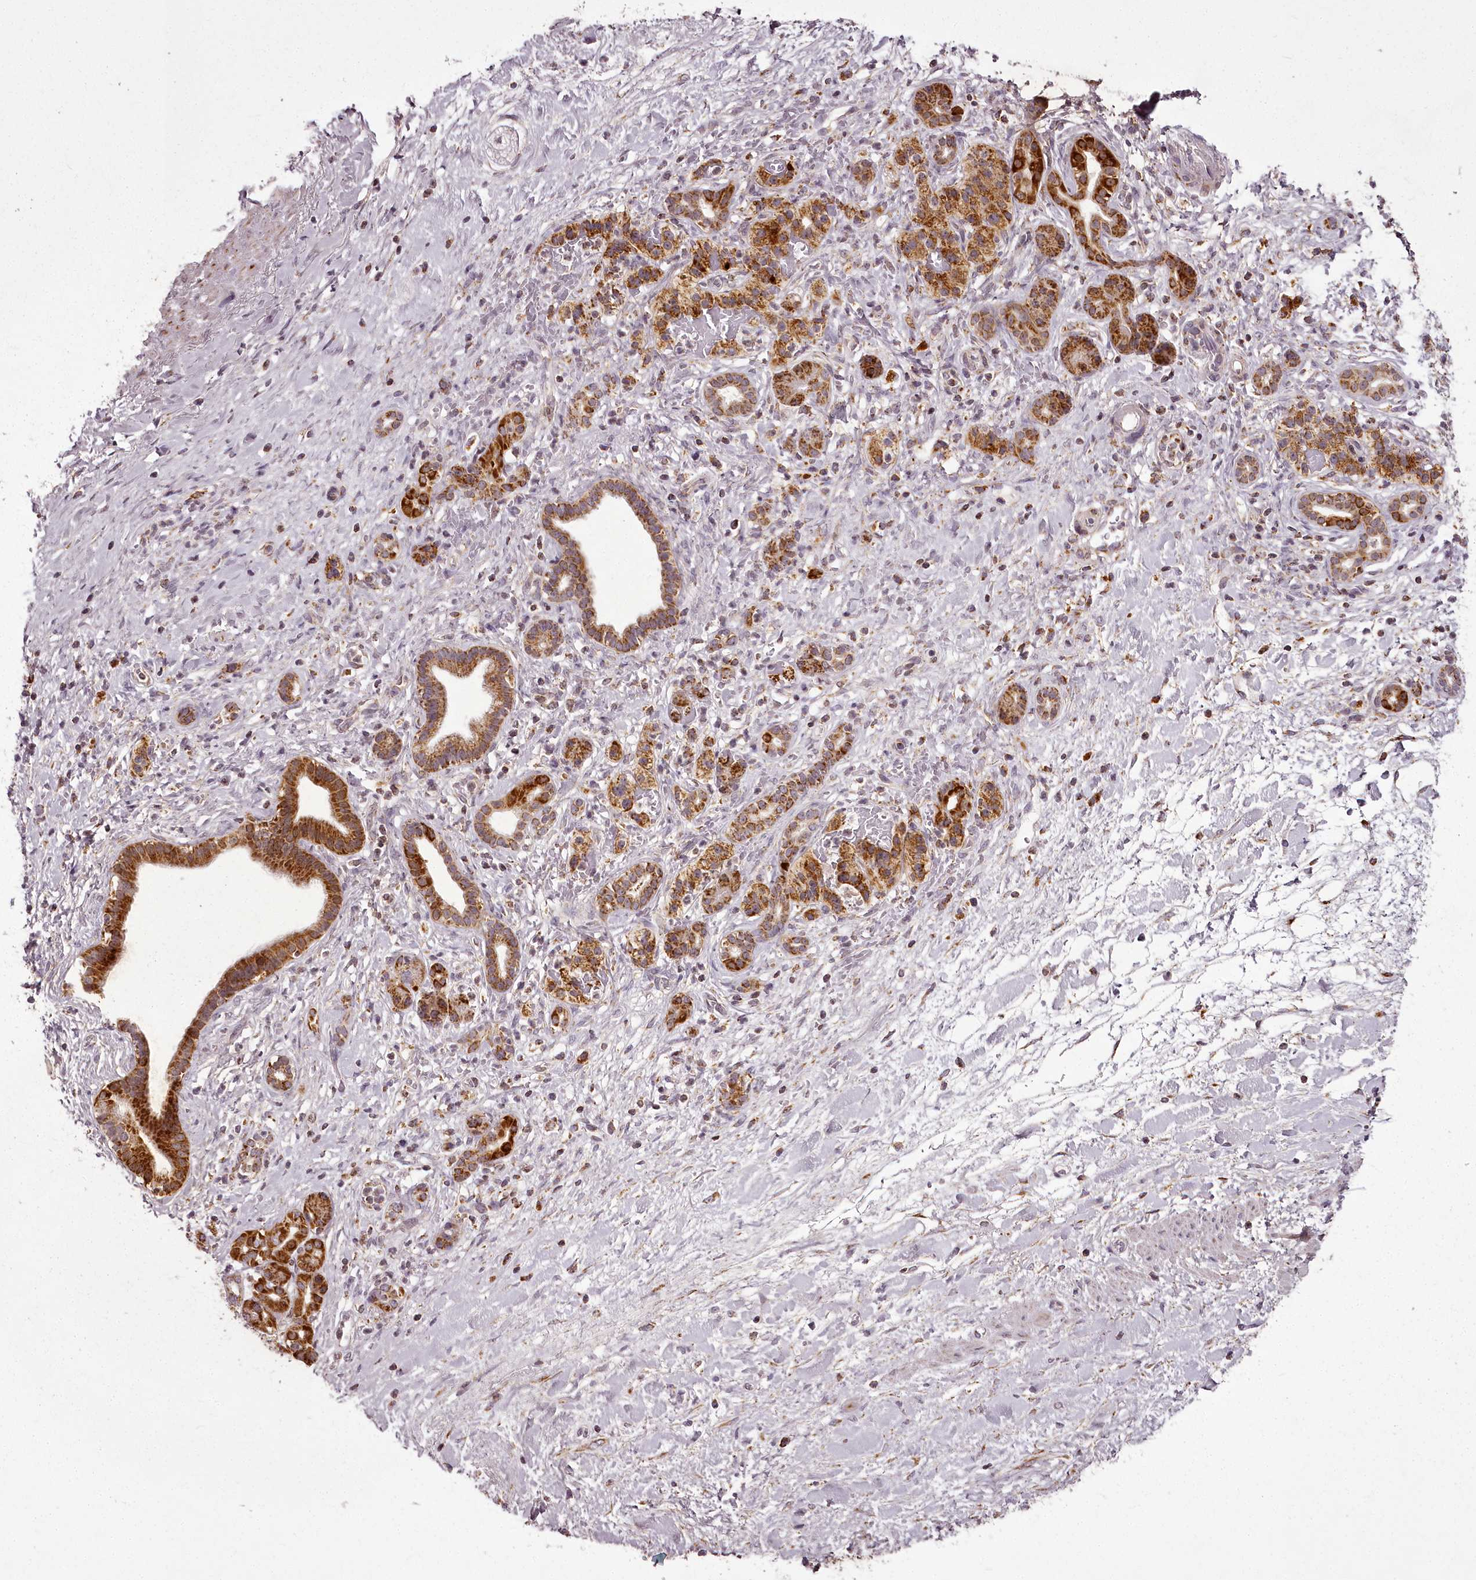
{"staining": {"intensity": "strong", "quantity": ">75%", "location": "cytoplasmic/membranous"}, "tissue": "pancreatic cancer", "cell_type": "Tumor cells", "image_type": "cancer", "snomed": [{"axis": "morphology", "description": "Normal tissue, NOS"}, {"axis": "morphology", "description": "Adenocarcinoma, NOS"}, {"axis": "topography", "description": "Pancreas"}, {"axis": "topography", "description": "Peripheral nerve tissue"}], "caption": "Adenocarcinoma (pancreatic) stained with a brown dye shows strong cytoplasmic/membranous positive staining in approximately >75% of tumor cells.", "gene": "CHCHD2", "patient": {"sex": "female", "age": 77}}